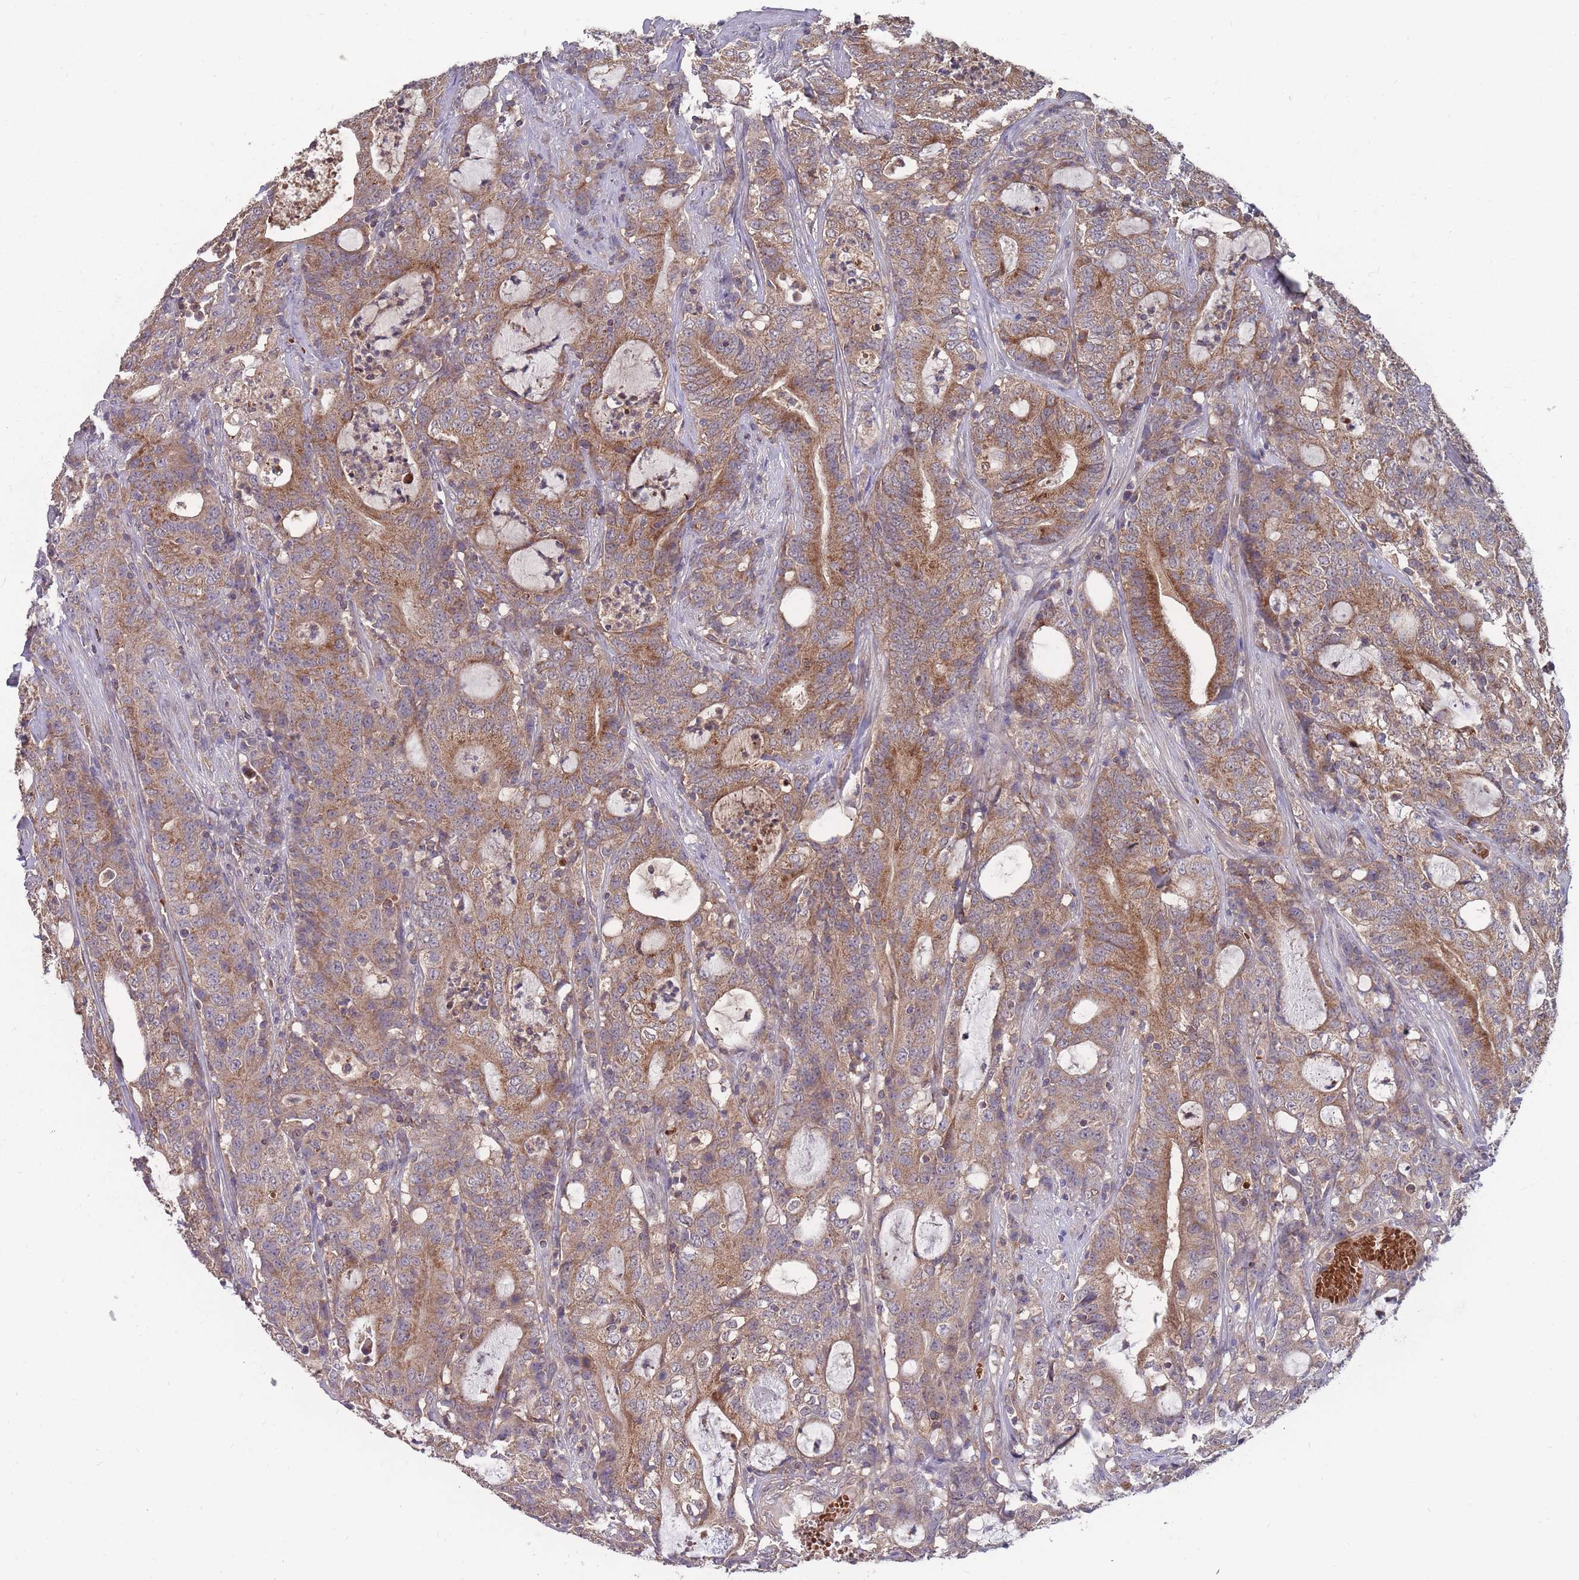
{"staining": {"intensity": "moderate", "quantity": ">75%", "location": "cytoplasmic/membranous"}, "tissue": "colorectal cancer", "cell_type": "Tumor cells", "image_type": "cancer", "snomed": [{"axis": "morphology", "description": "Adenocarcinoma, NOS"}, {"axis": "topography", "description": "Colon"}], "caption": "Tumor cells demonstrate moderate cytoplasmic/membranous expression in about >75% of cells in colorectal adenocarcinoma. (Brightfield microscopy of DAB IHC at high magnification).", "gene": "SLC35B4", "patient": {"sex": "male", "age": 83}}